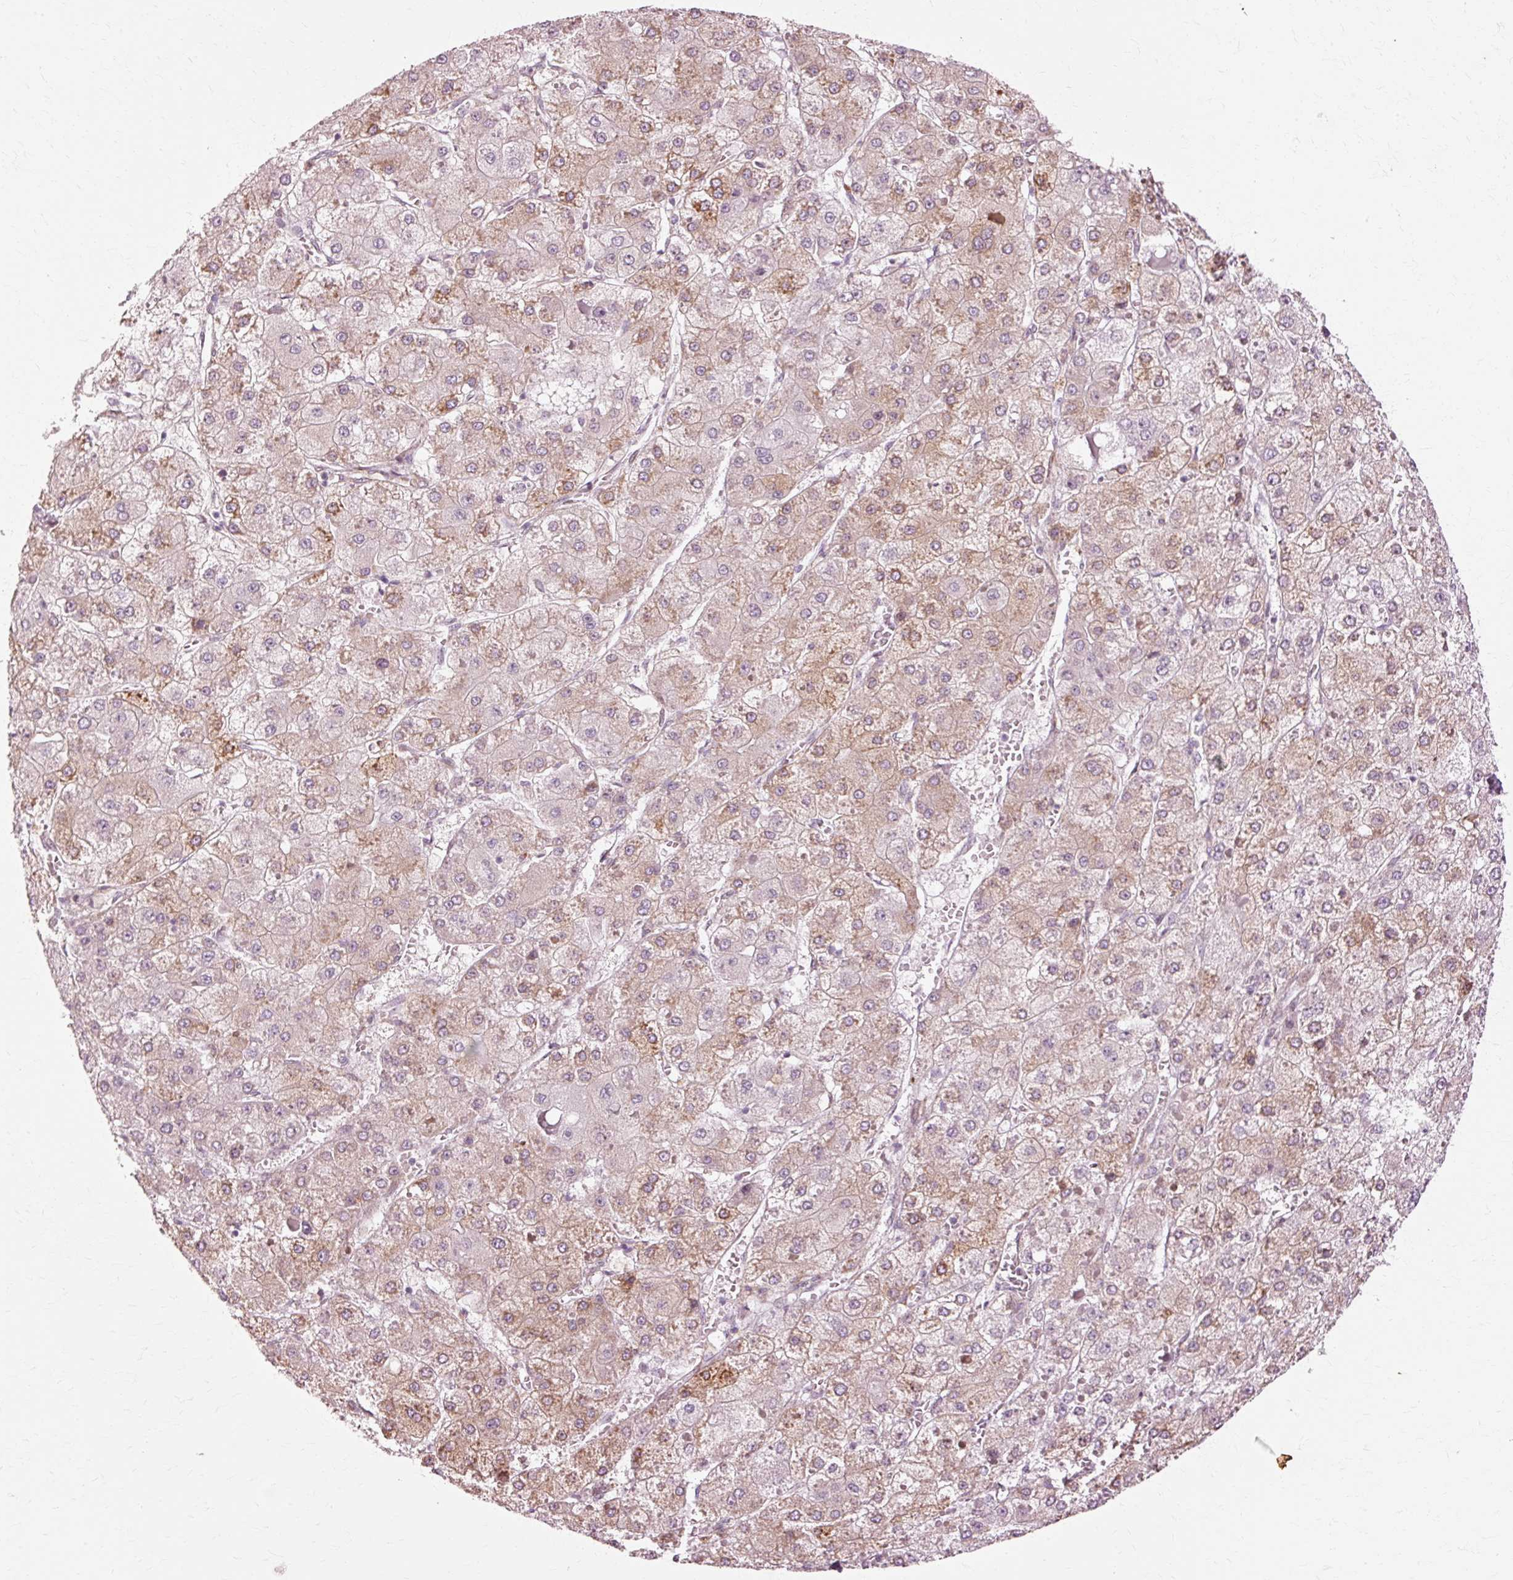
{"staining": {"intensity": "moderate", "quantity": "25%-75%", "location": "cytoplasmic/membranous"}, "tissue": "liver cancer", "cell_type": "Tumor cells", "image_type": "cancer", "snomed": [{"axis": "morphology", "description": "Carcinoma, Hepatocellular, NOS"}, {"axis": "topography", "description": "Liver"}], "caption": "DAB immunohistochemical staining of hepatocellular carcinoma (liver) shows moderate cytoplasmic/membranous protein expression in approximately 25%-75% of tumor cells. Immunohistochemistry (ihc) stains the protein in brown and the nuclei are stained blue.", "gene": "RGPD5", "patient": {"sex": "female", "age": 73}}